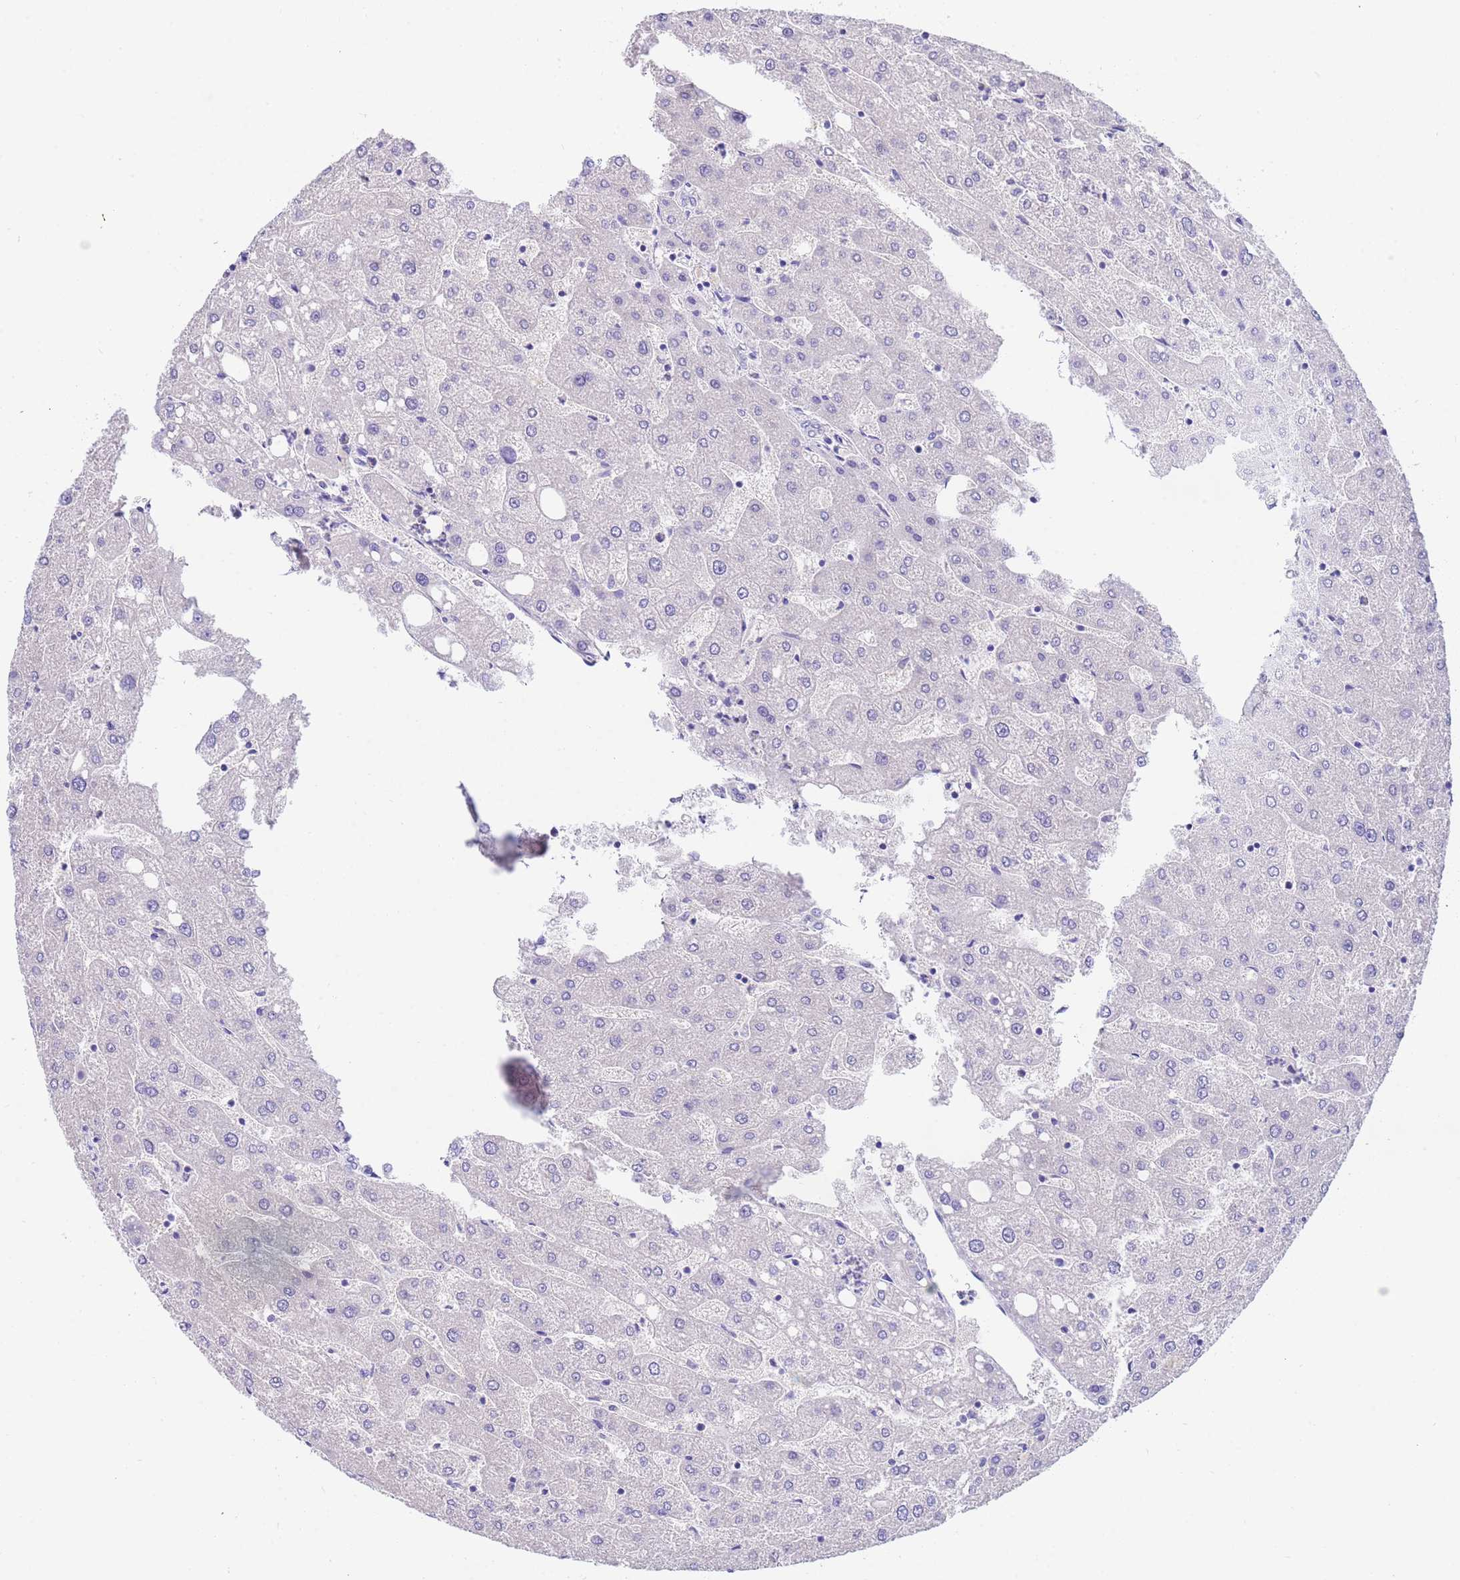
{"staining": {"intensity": "negative", "quantity": "none", "location": "none"}, "tissue": "liver", "cell_type": "Cholangiocytes", "image_type": "normal", "snomed": [{"axis": "morphology", "description": "Normal tissue, NOS"}, {"axis": "topography", "description": "Liver"}], "caption": "IHC micrograph of normal human liver stained for a protein (brown), which shows no positivity in cholangiocytes. (DAB immunohistochemistry (IHC) visualized using brightfield microscopy, high magnification).", "gene": "USP38", "patient": {"sex": "male", "age": 67}}